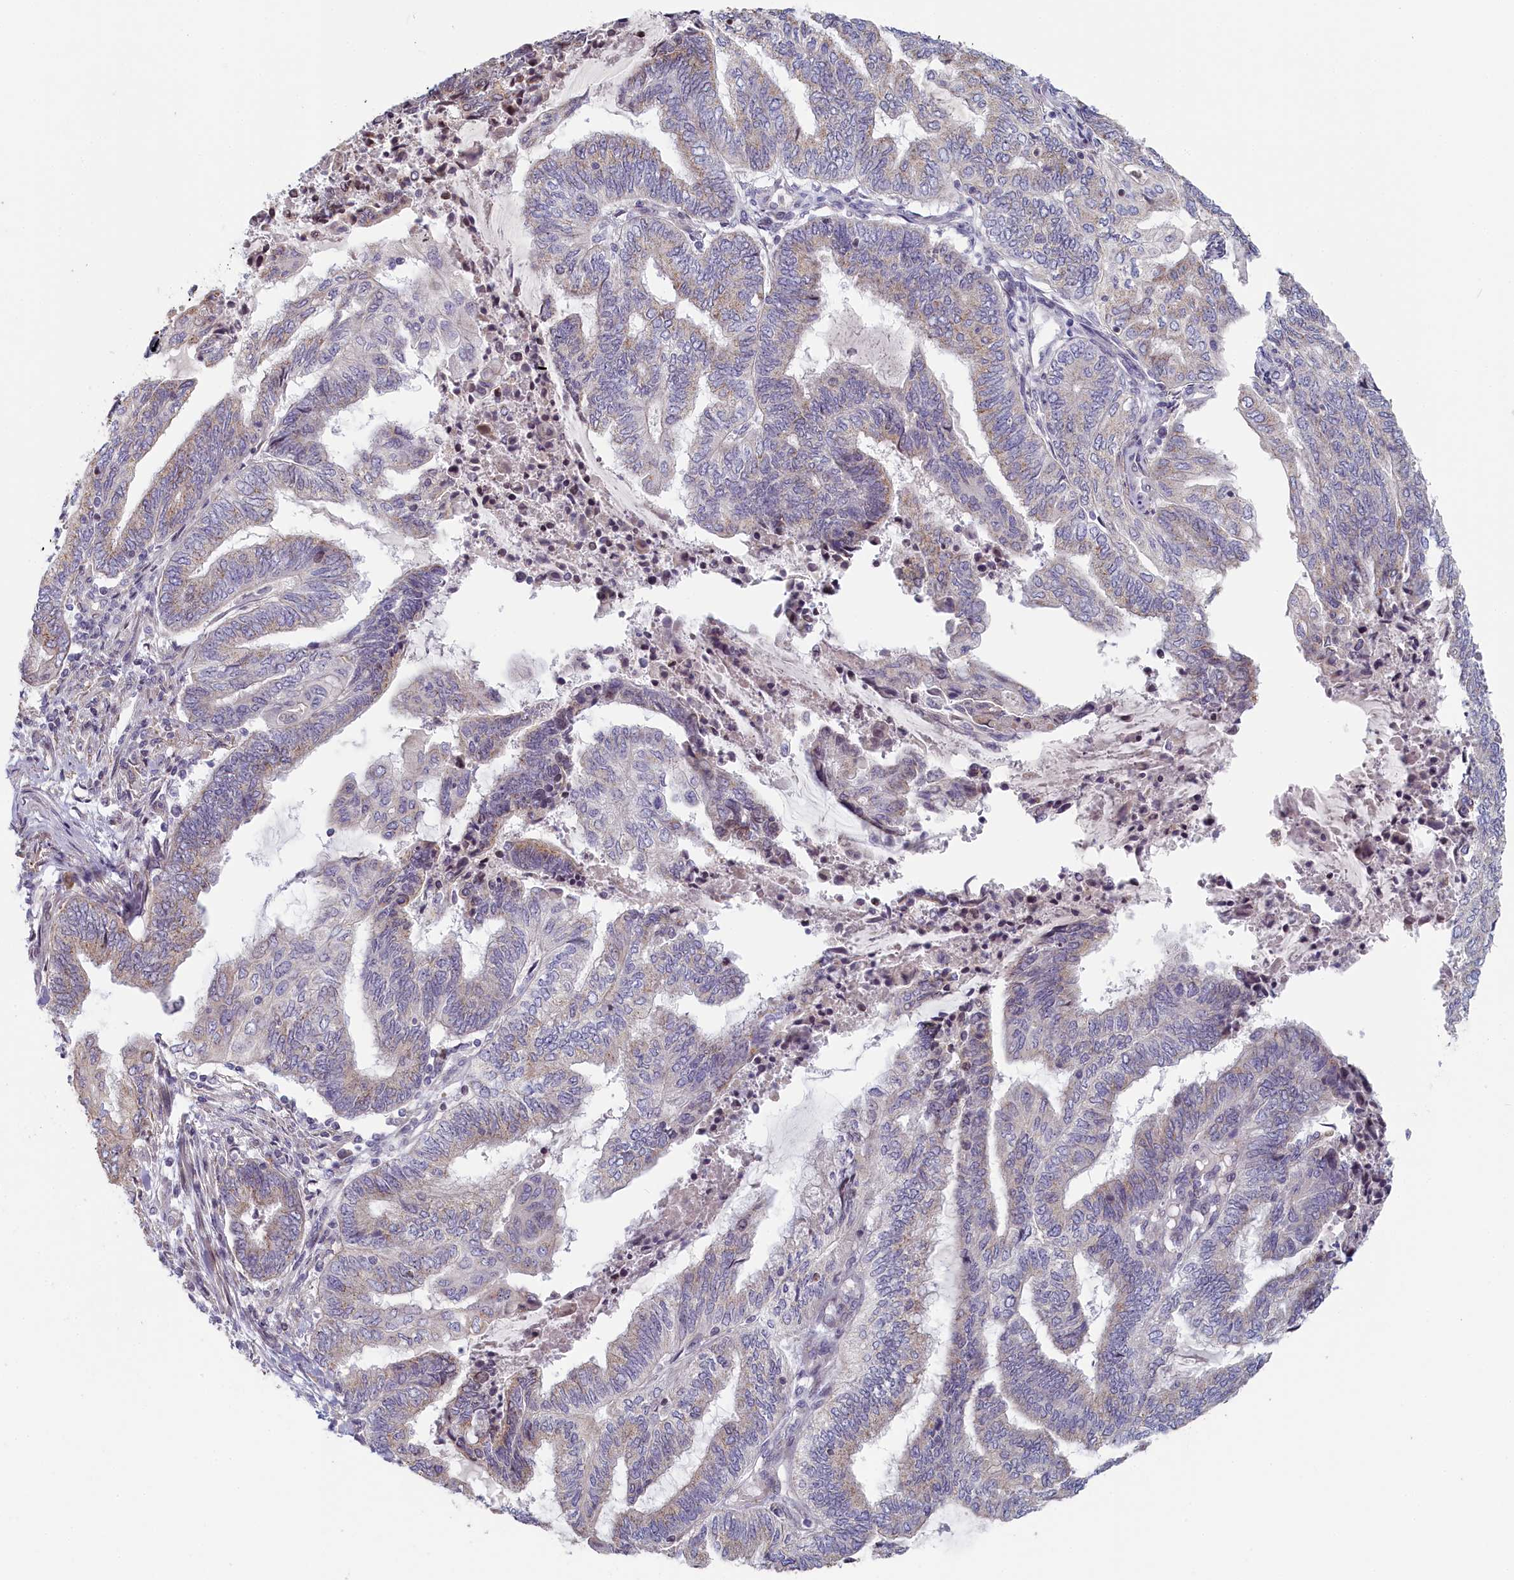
{"staining": {"intensity": "weak", "quantity": "<25%", "location": "cytoplasmic/membranous"}, "tissue": "endometrial cancer", "cell_type": "Tumor cells", "image_type": "cancer", "snomed": [{"axis": "morphology", "description": "Adenocarcinoma, NOS"}, {"axis": "topography", "description": "Uterus"}, {"axis": "topography", "description": "Endometrium"}], "caption": "Tumor cells show no significant expression in adenocarcinoma (endometrial). (DAB (3,3'-diaminobenzidine) immunohistochemistry (IHC) with hematoxylin counter stain).", "gene": "INTS4", "patient": {"sex": "female", "age": 70}}